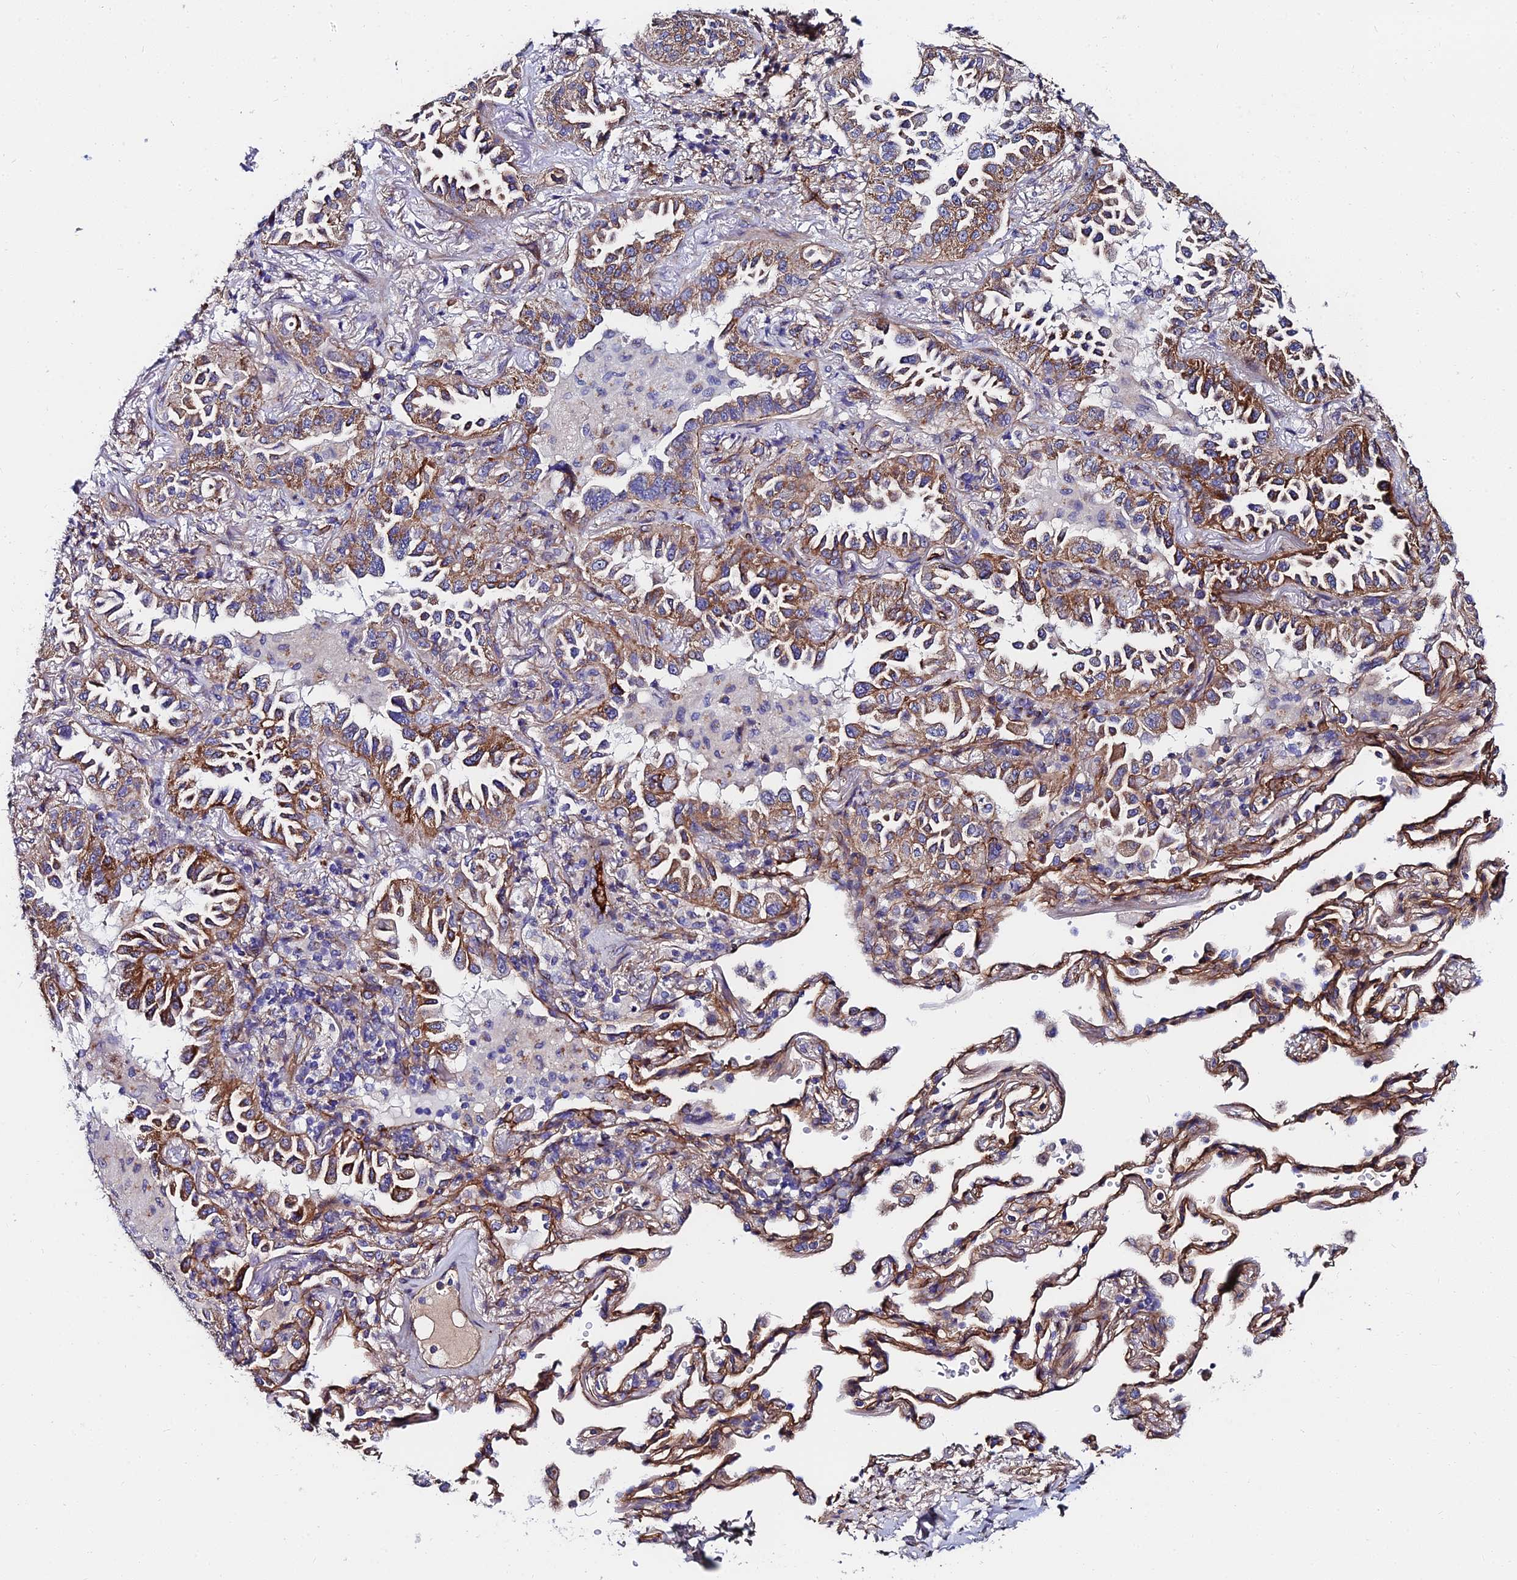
{"staining": {"intensity": "moderate", "quantity": ">75%", "location": "cytoplasmic/membranous"}, "tissue": "lung cancer", "cell_type": "Tumor cells", "image_type": "cancer", "snomed": [{"axis": "morphology", "description": "Adenocarcinoma, NOS"}, {"axis": "topography", "description": "Lung"}], "caption": "Lung cancer (adenocarcinoma) stained for a protein shows moderate cytoplasmic/membranous positivity in tumor cells.", "gene": "ADGRF3", "patient": {"sex": "female", "age": 69}}